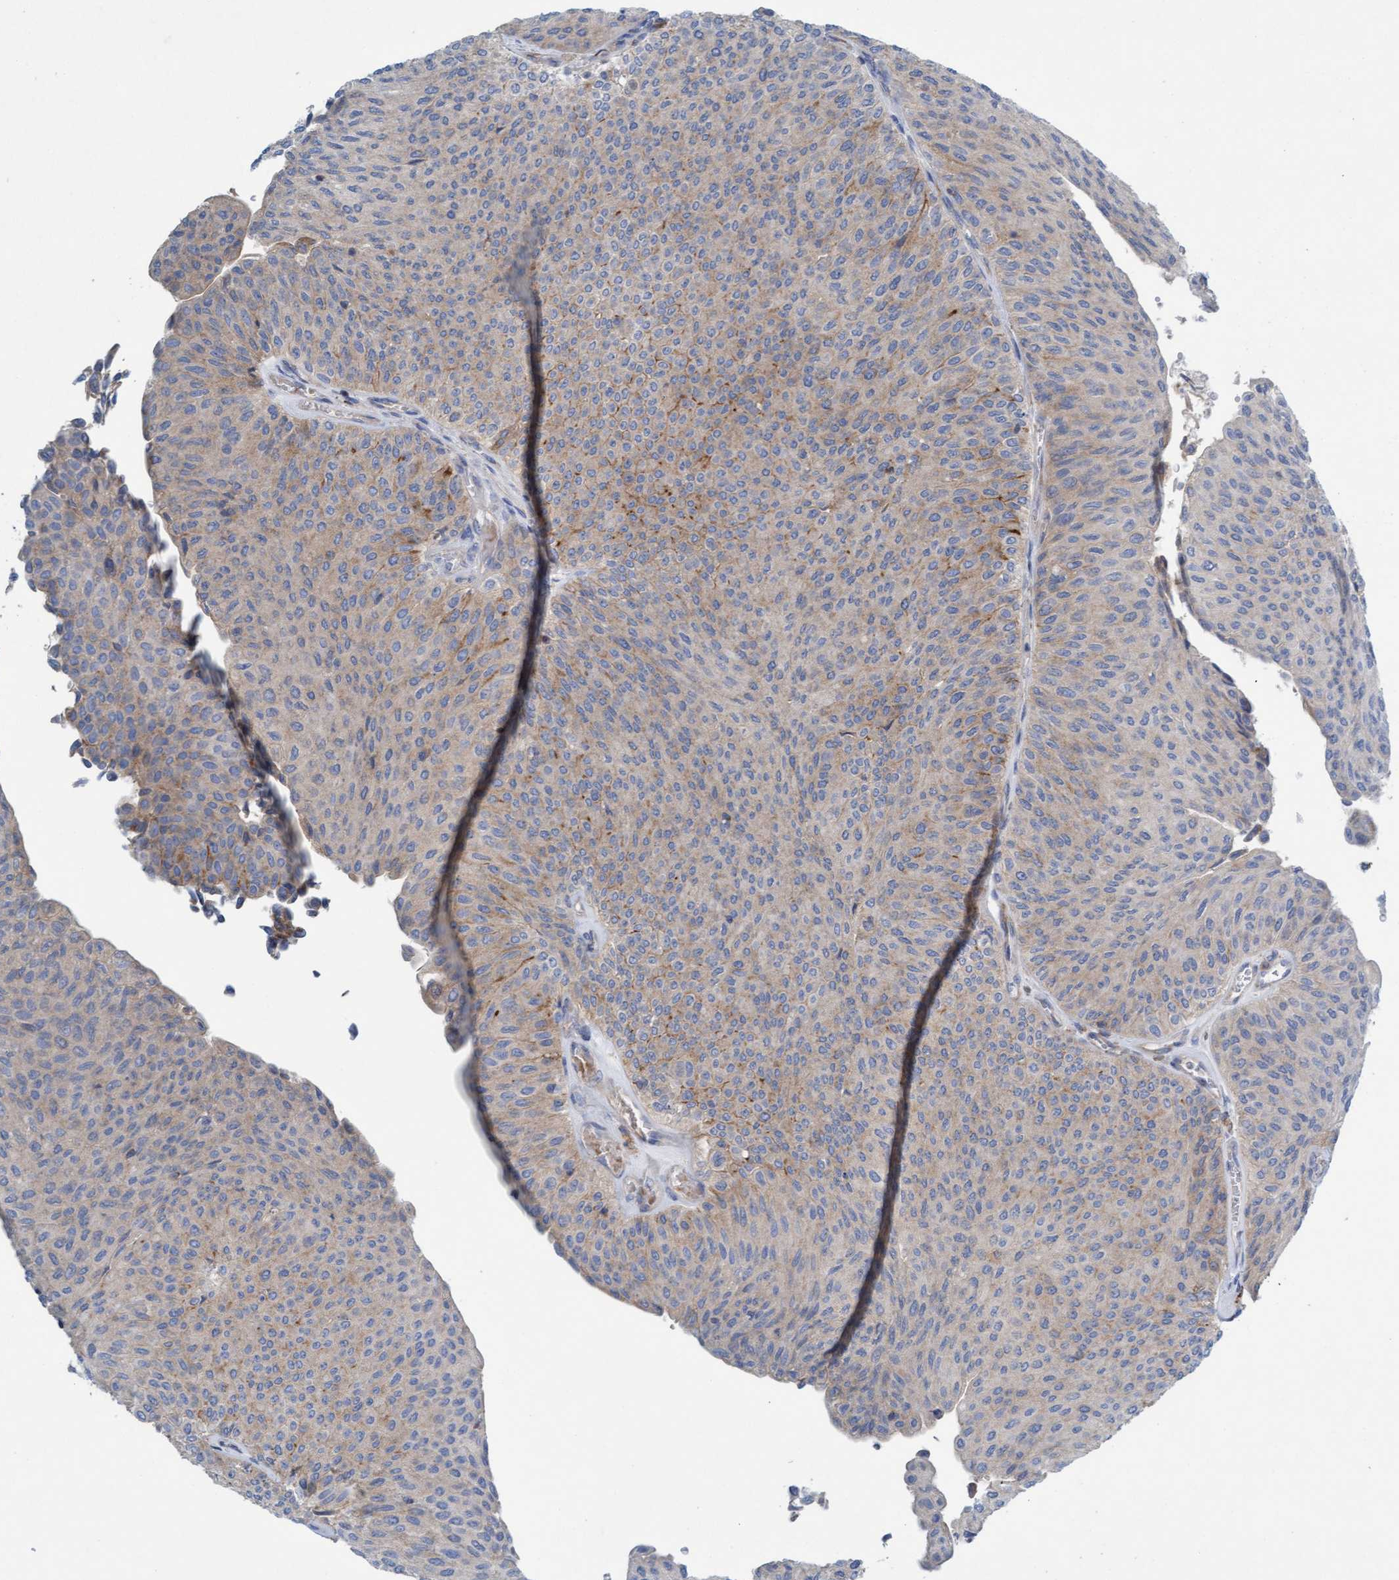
{"staining": {"intensity": "weak", "quantity": ">75%", "location": "cytoplasmic/membranous"}, "tissue": "urothelial cancer", "cell_type": "Tumor cells", "image_type": "cancer", "snomed": [{"axis": "morphology", "description": "Urothelial carcinoma, Low grade"}, {"axis": "topography", "description": "Urinary bladder"}], "caption": "Weak cytoplasmic/membranous protein expression is appreciated in about >75% of tumor cells in urothelial cancer.", "gene": "SIGIRR", "patient": {"sex": "male", "age": 78}}